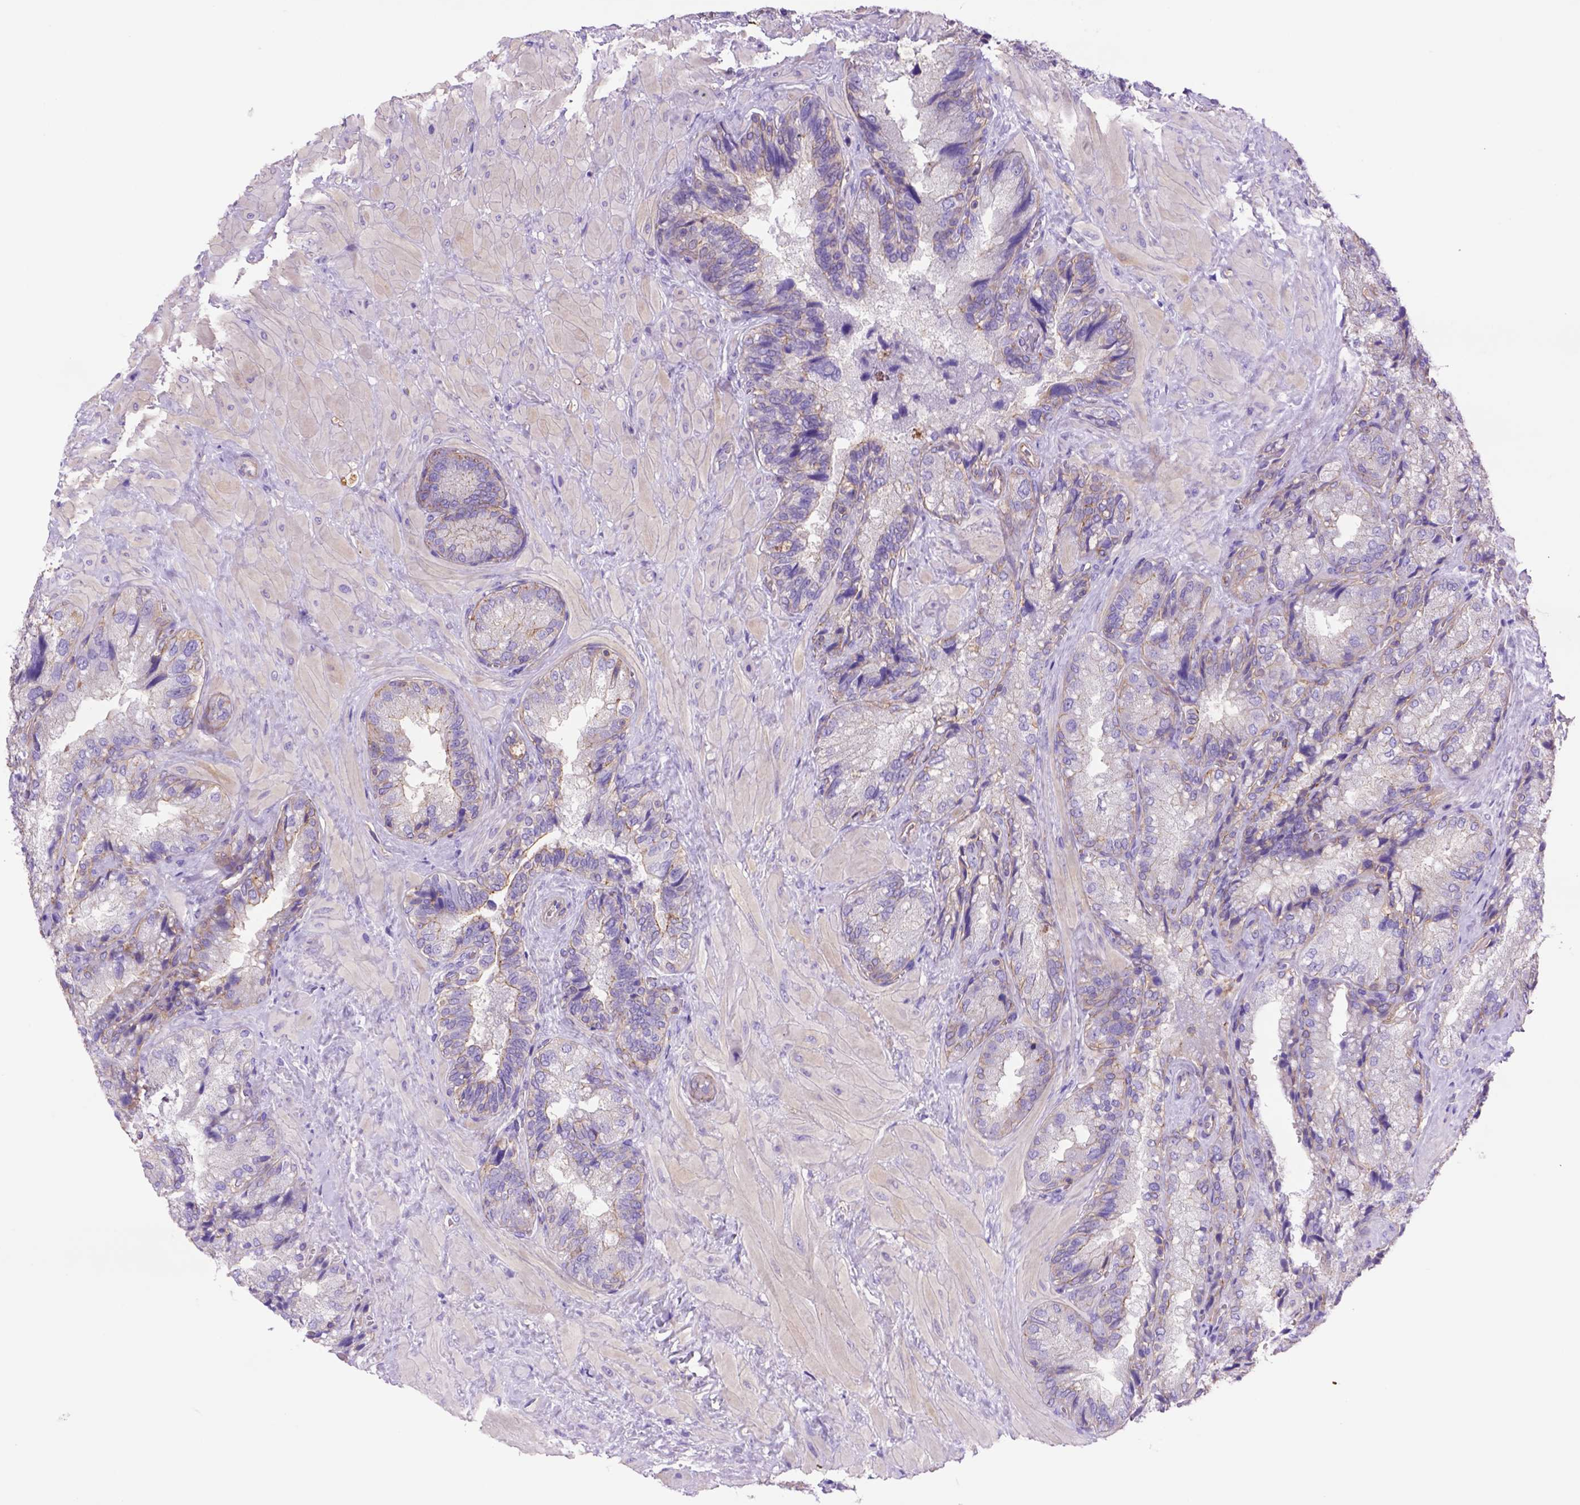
{"staining": {"intensity": "moderate", "quantity": "25%-75%", "location": "cytoplasmic/membranous"}, "tissue": "seminal vesicle", "cell_type": "Glandular cells", "image_type": "normal", "snomed": [{"axis": "morphology", "description": "Normal tissue, NOS"}, {"axis": "topography", "description": "Seminal veicle"}], "caption": "Benign seminal vesicle exhibits moderate cytoplasmic/membranous expression in approximately 25%-75% of glandular cells, visualized by immunohistochemistry.", "gene": "PEX12", "patient": {"sex": "male", "age": 57}}